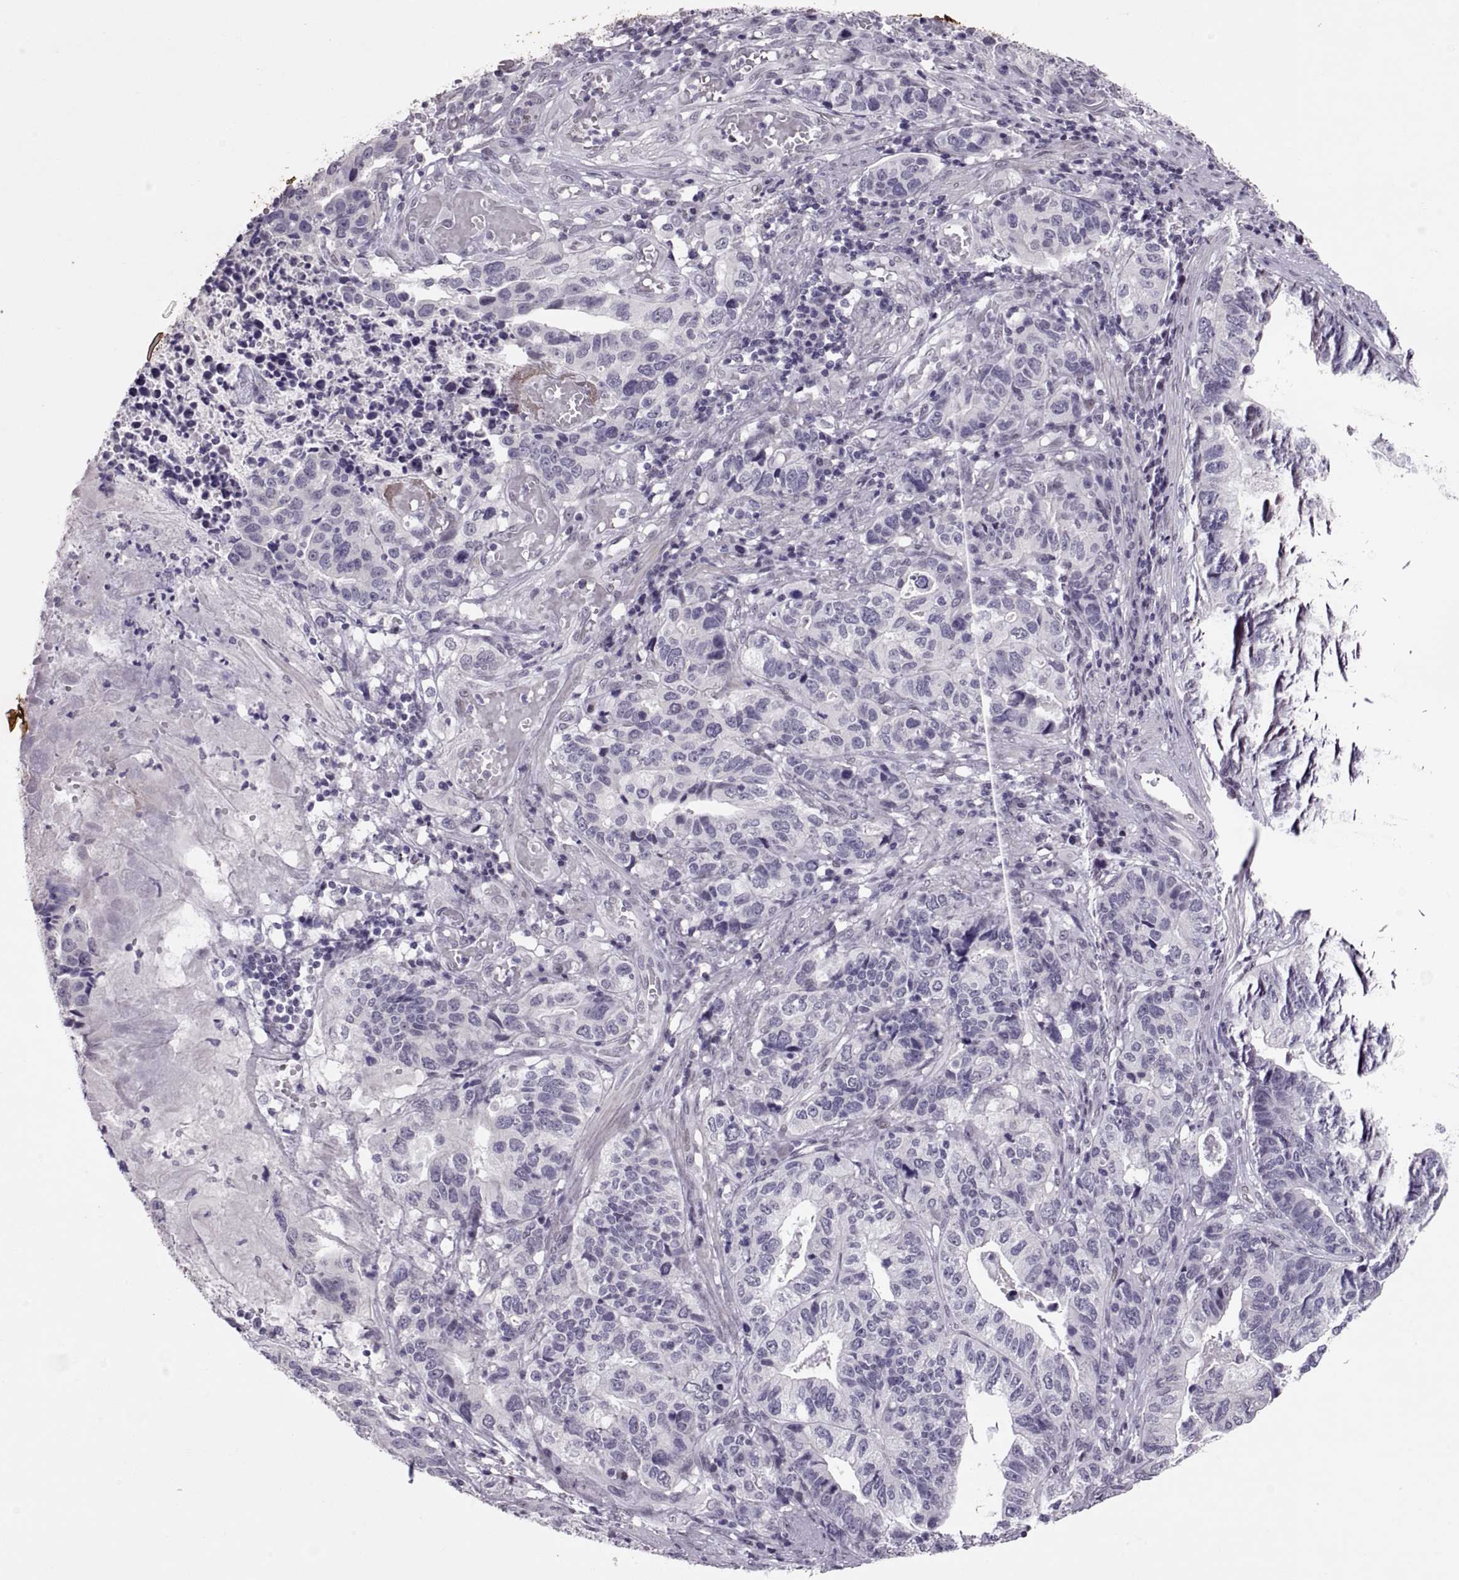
{"staining": {"intensity": "negative", "quantity": "none", "location": "none"}, "tissue": "stomach cancer", "cell_type": "Tumor cells", "image_type": "cancer", "snomed": [{"axis": "morphology", "description": "Adenocarcinoma, NOS"}, {"axis": "topography", "description": "Stomach, upper"}], "caption": "The photomicrograph shows no significant positivity in tumor cells of stomach cancer (adenocarcinoma).", "gene": "KRT77", "patient": {"sex": "female", "age": 67}}